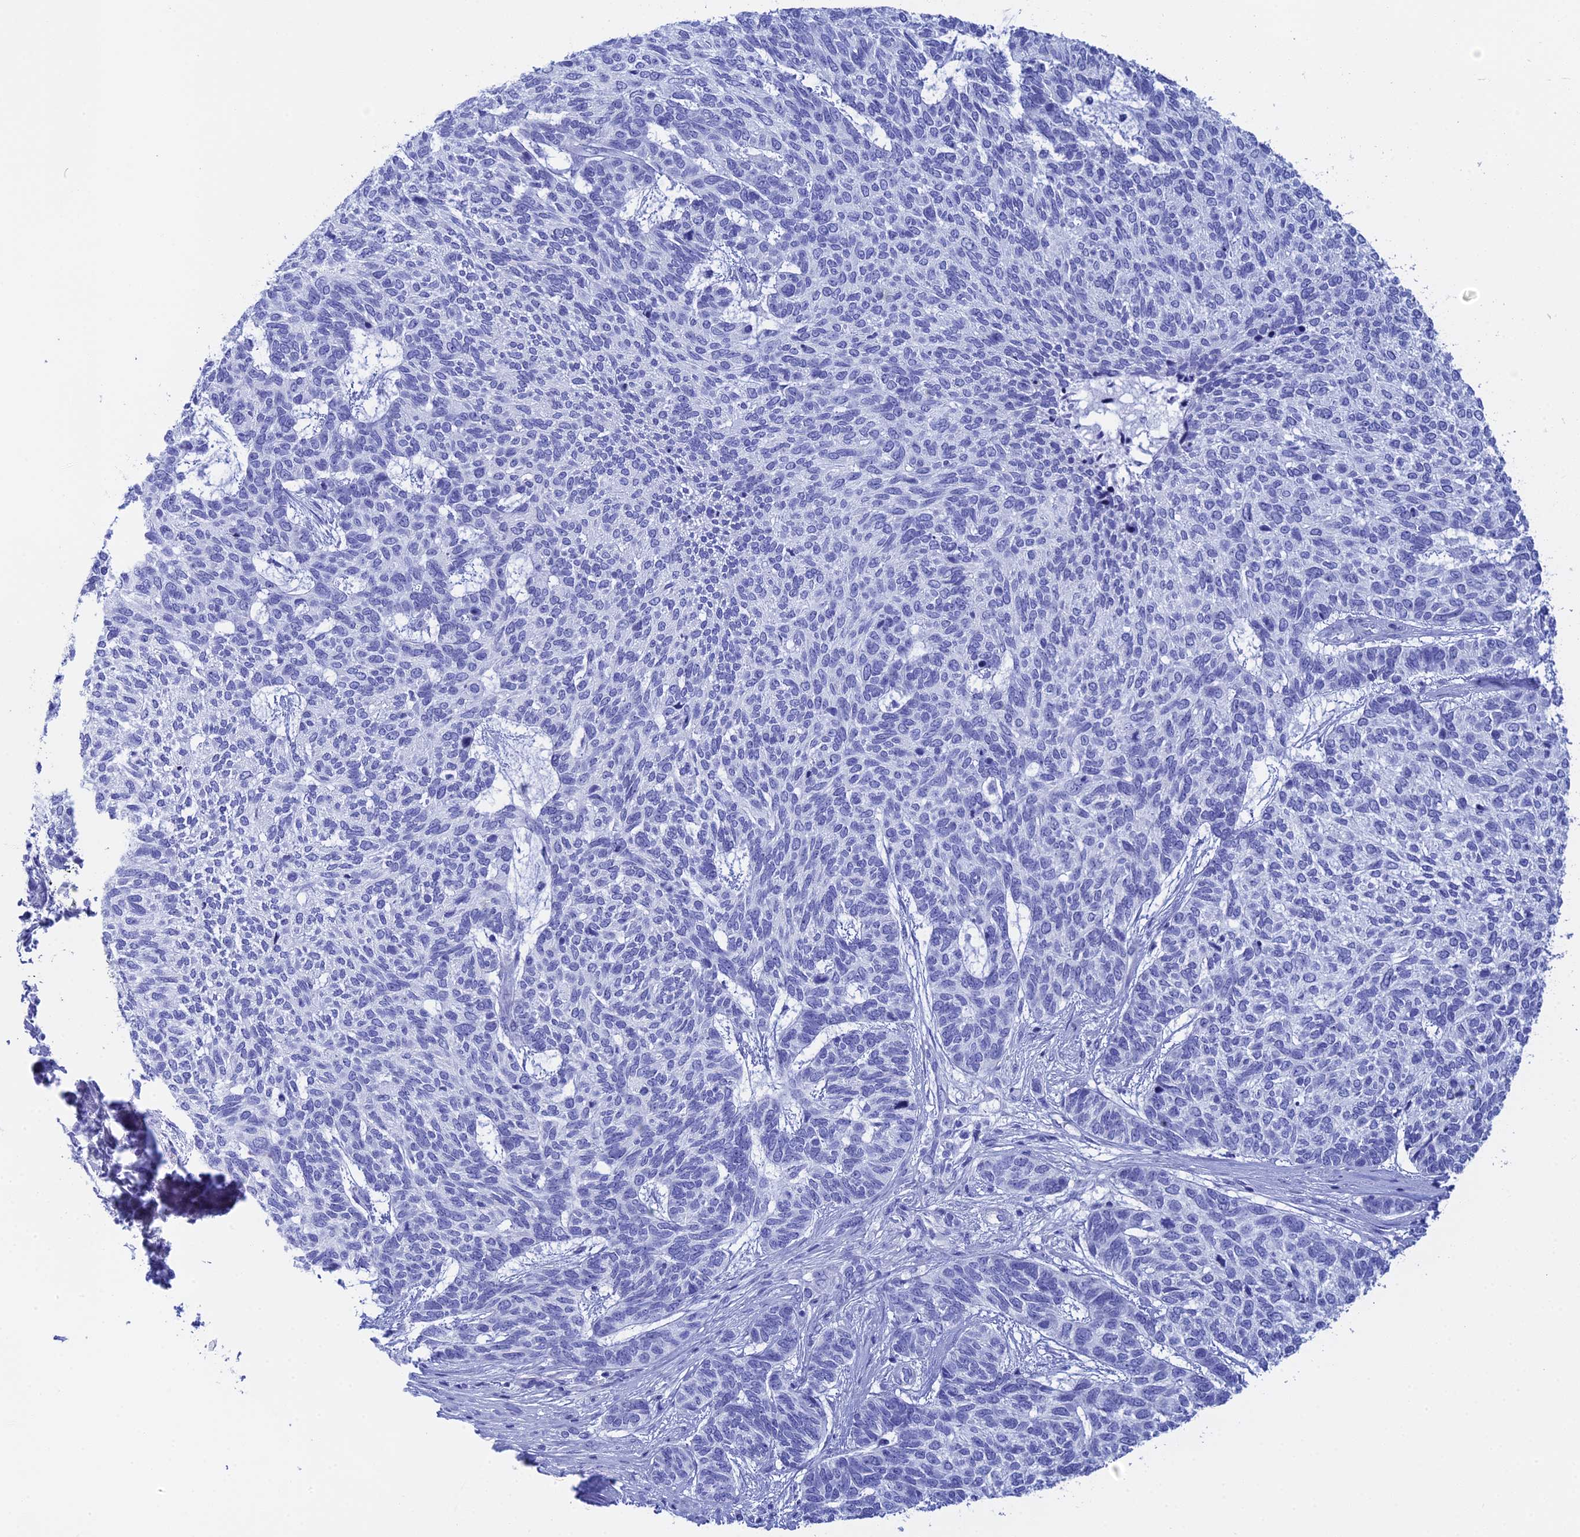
{"staining": {"intensity": "negative", "quantity": "none", "location": "none"}, "tissue": "skin cancer", "cell_type": "Tumor cells", "image_type": "cancer", "snomed": [{"axis": "morphology", "description": "Basal cell carcinoma"}, {"axis": "topography", "description": "Skin"}], "caption": "Tumor cells show no significant protein staining in skin cancer. (DAB IHC, high magnification).", "gene": "TEX101", "patient": {"sex": "female", "age": 65}}